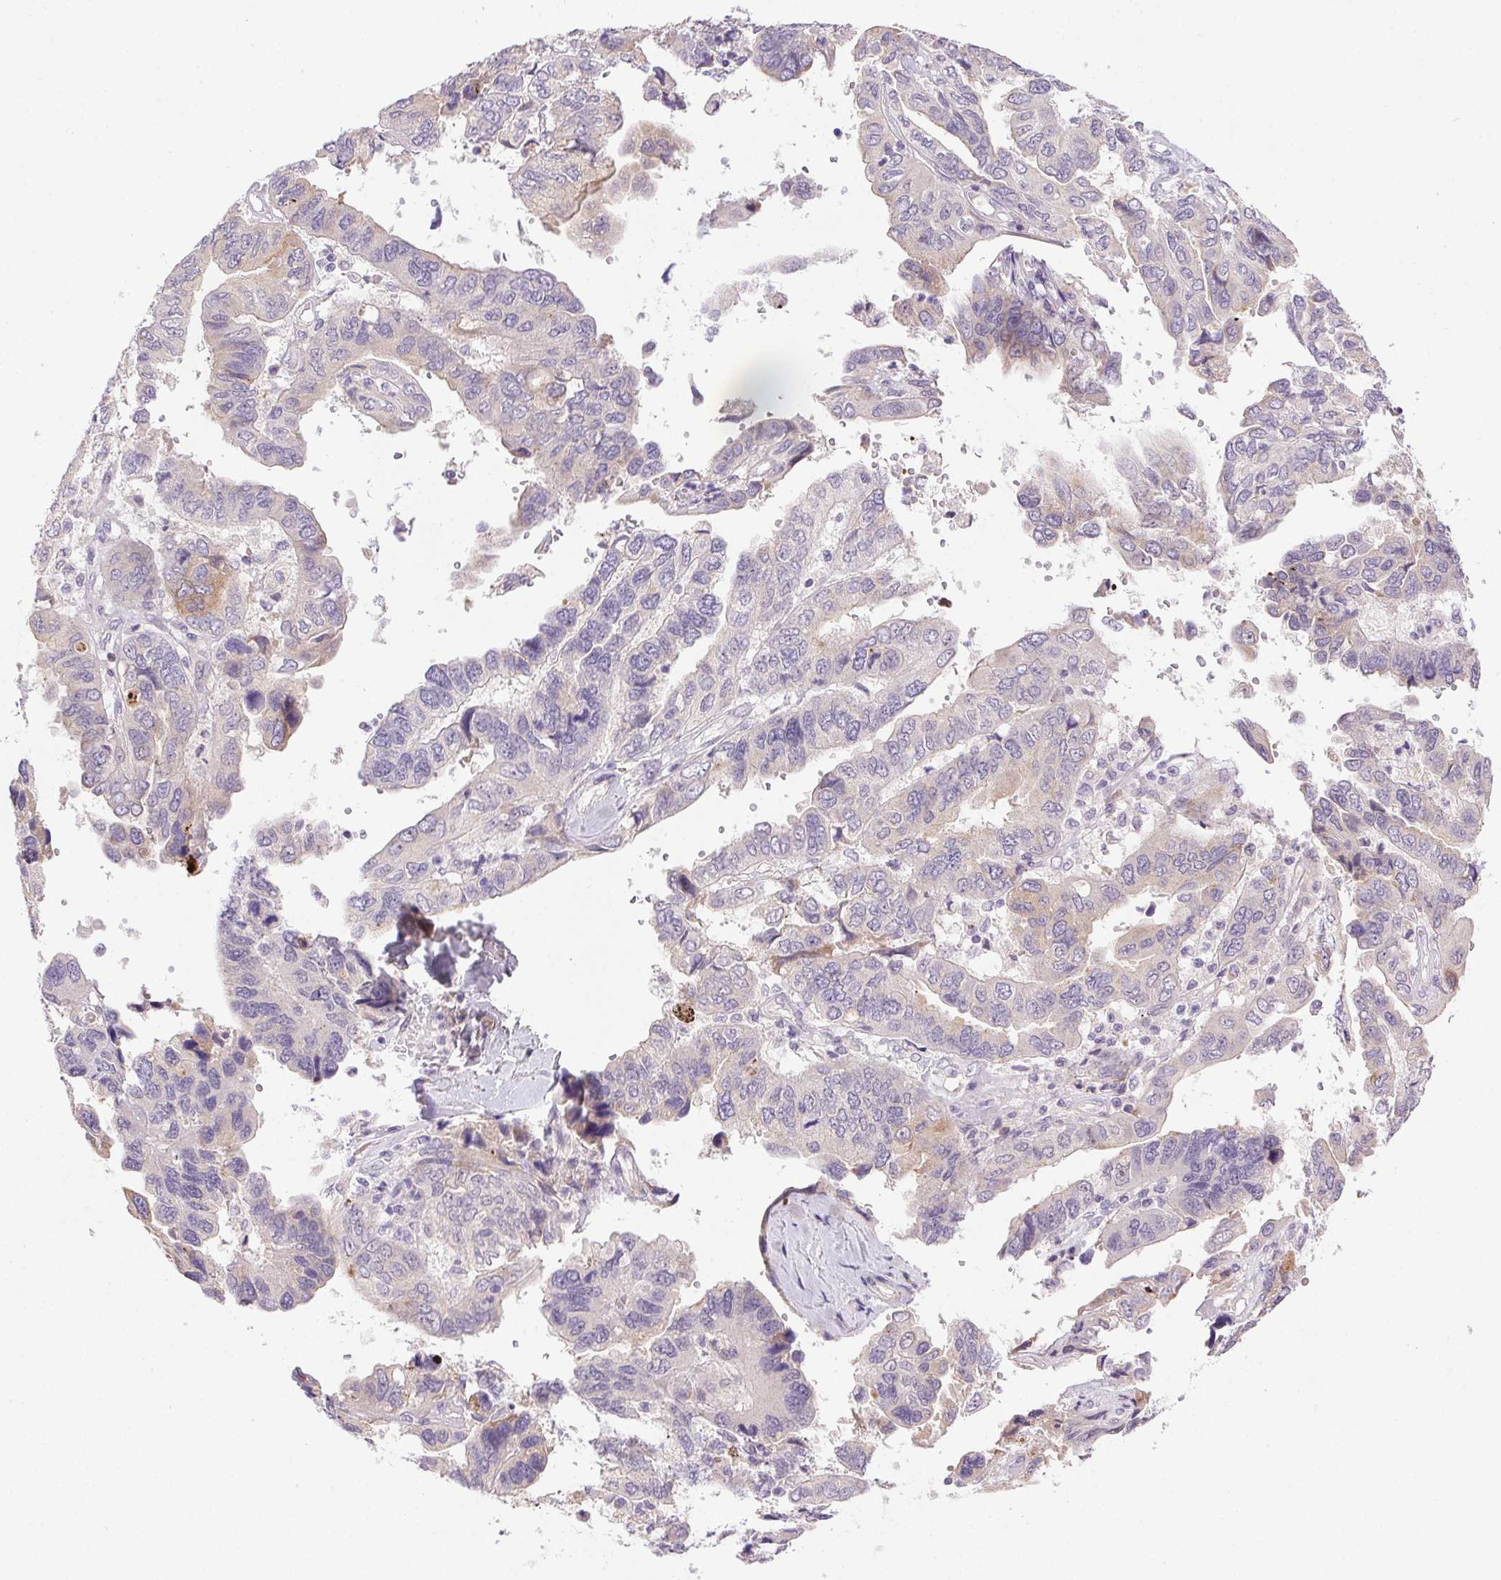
{"staining": {"intensity": "negative", "quantity": "none", "location": "none"}, "tissue": "ovarian cancer", "cell_type": "Tumor cells", "image_type": "cancer", "snomed": [{"axis": "morphology", "description": "Cystadenocarcinoma, serous, NOS"}, {"axis": "topography", "description": "Ovary"}], "caption": "Tumor cells show no significant protein staining in serous cystadenocarcinoma (ovarian). The staining is performed using DAB (3,3'-diaminobenzidine) brown chromogen with nuclei counter-stained in using hematoxylin.", "gene": "LRRTM1", "patient": {"sex": "female", "age": 79}}